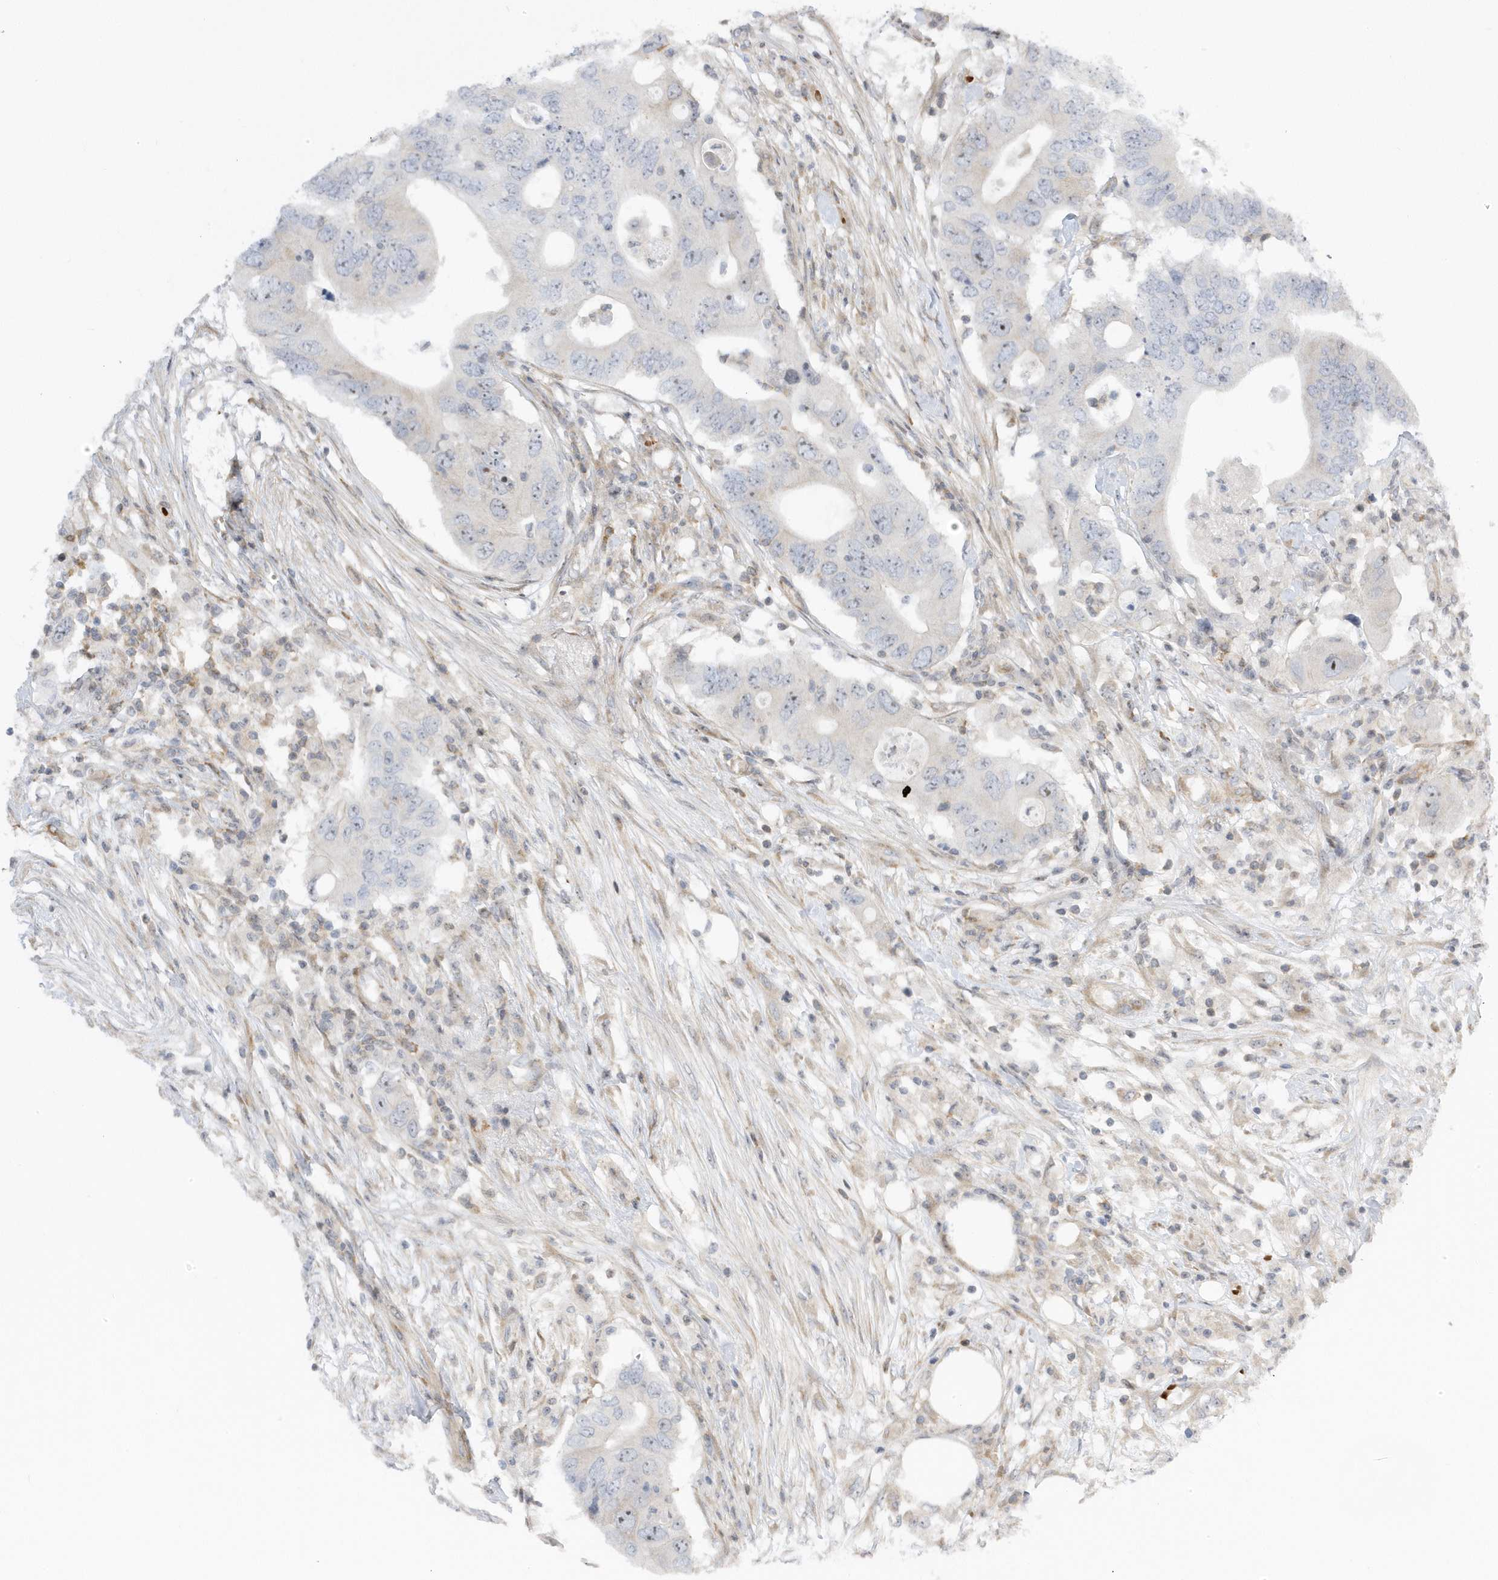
{"staining": {"intensity": "negative", "quantity": "none", "location": "none"}, "tissue": "colorectal cancer", "cell_type": "Tumor cells", "image_type": "cancer", "snomed": [{"axis": "morphology", "description": "Adenocarcinoma, NOS"}, {"axis": "topography", "description": "Colon"}], "caption": "Colorectal cancer was stained to show a protein in brown. There is no significant positivity in tumor cells.", "gene": "MAP7D3", "patient": {"sex": "male", "age": 71}}